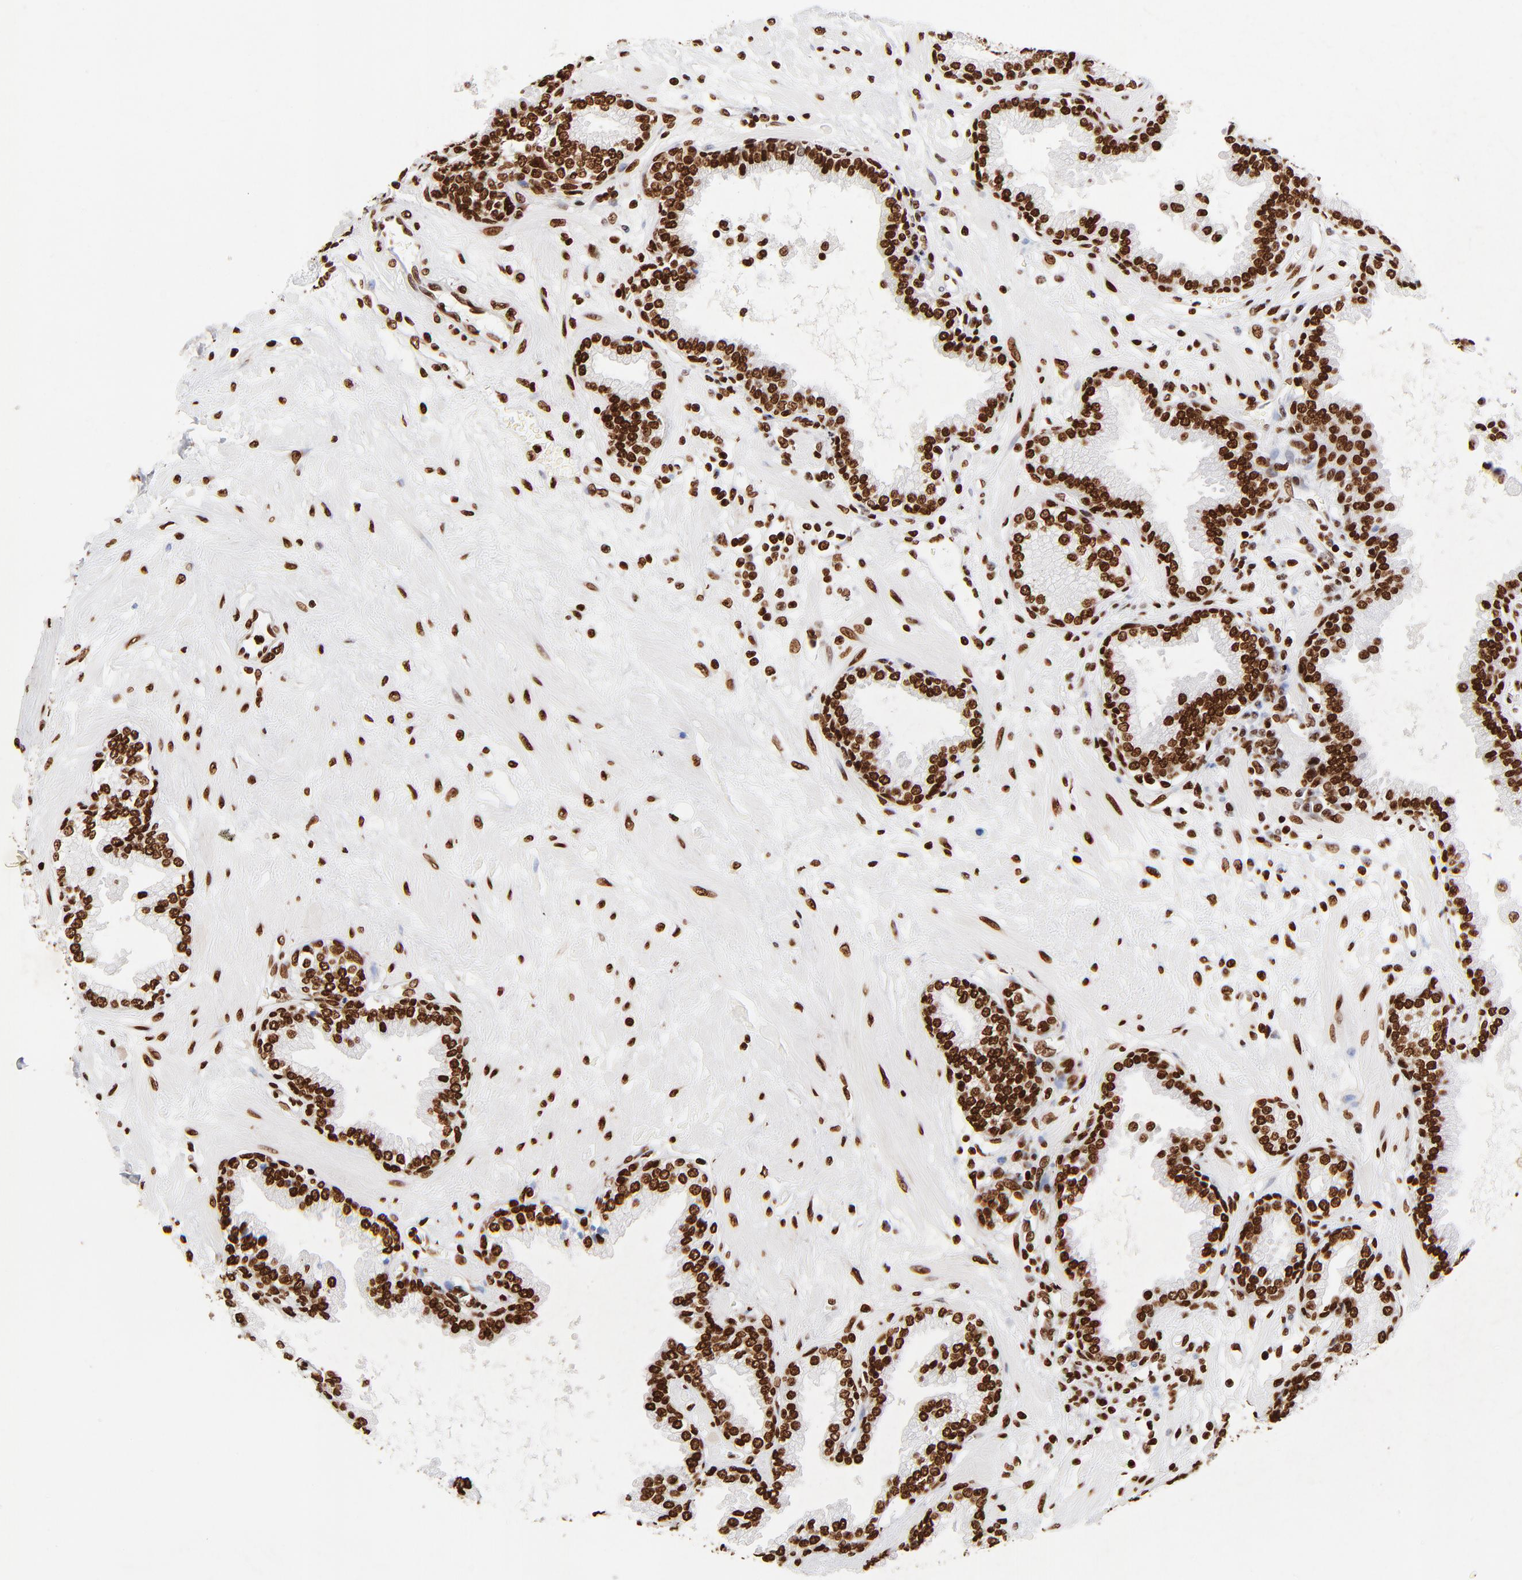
{"staining": {"intensity": "strong", "quantity": ">75%", "location": "nuclear"}, "tissue": "prostate", "cell_type": "Glandular cells", "image_type": "normal", "snomed": [{"axis": "morphology", "description": "Normal tissue, NOS"}, {"axis": "topography", "description": "Prostate"}], "caption": "A high amount of strong nuclear expression is appreciated in approximately >75% of glandular cells in normal prostate.", "gene": "FBH1", "patient": {"sex": "male", "age": 64}}